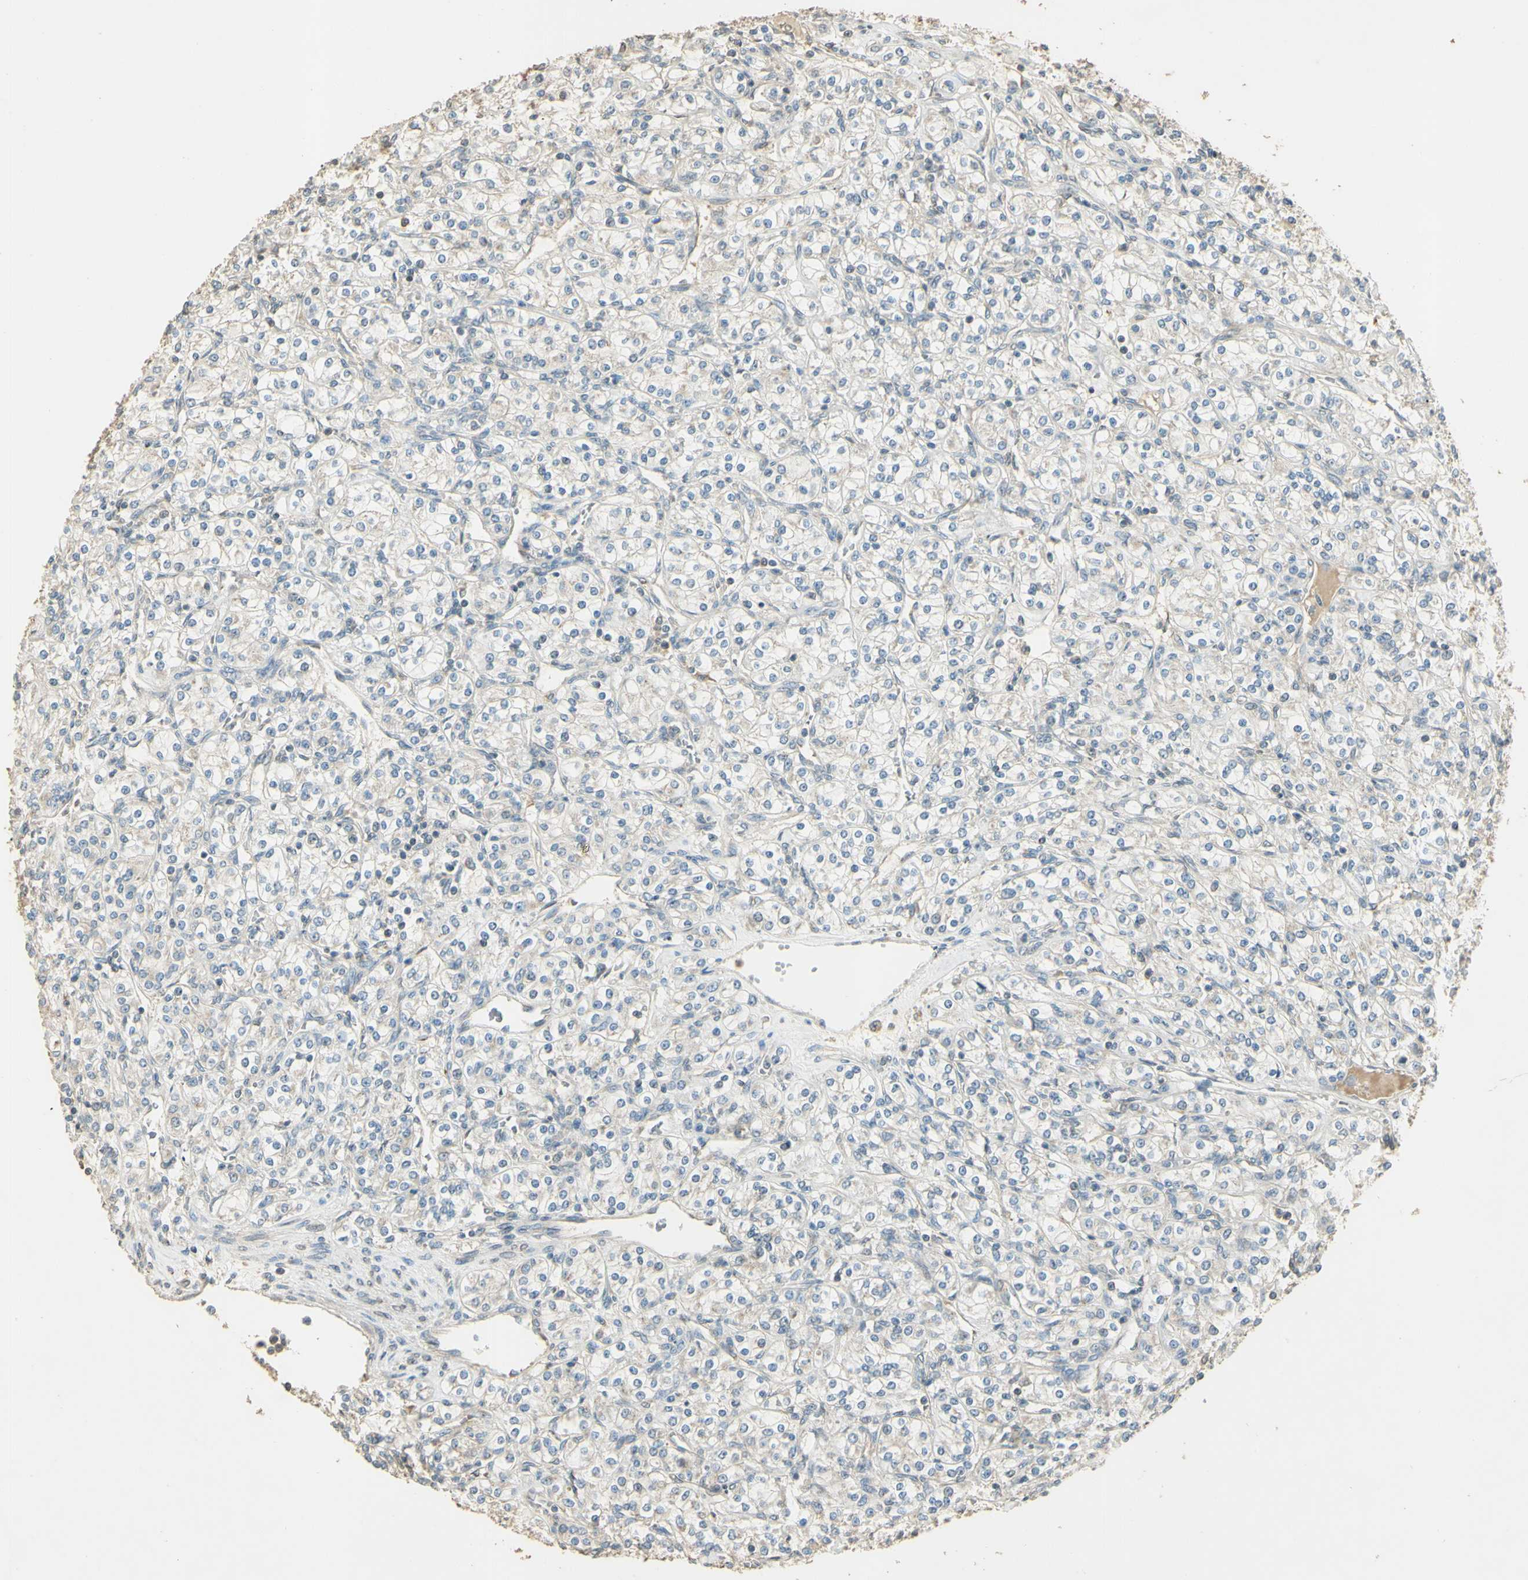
{"staining": {"intensity": "negative", "quantity": "none", "location": "none"}, "tissue": "renal cancer", "cell_type": "Tumor cells", "image_type": "cancer", "snomed": [{"axis": "morphology", "description": "Adenocarcinoma, NOS"}, {"axis": "topography", "description": "Kidney"}], "caption": "Adenocarcinoma (renal) was stained to show a protein in brown. There is no significant staining in tumor cells.", "gene": "UXS1", "patient": {"sex": "male", "age": 77}}